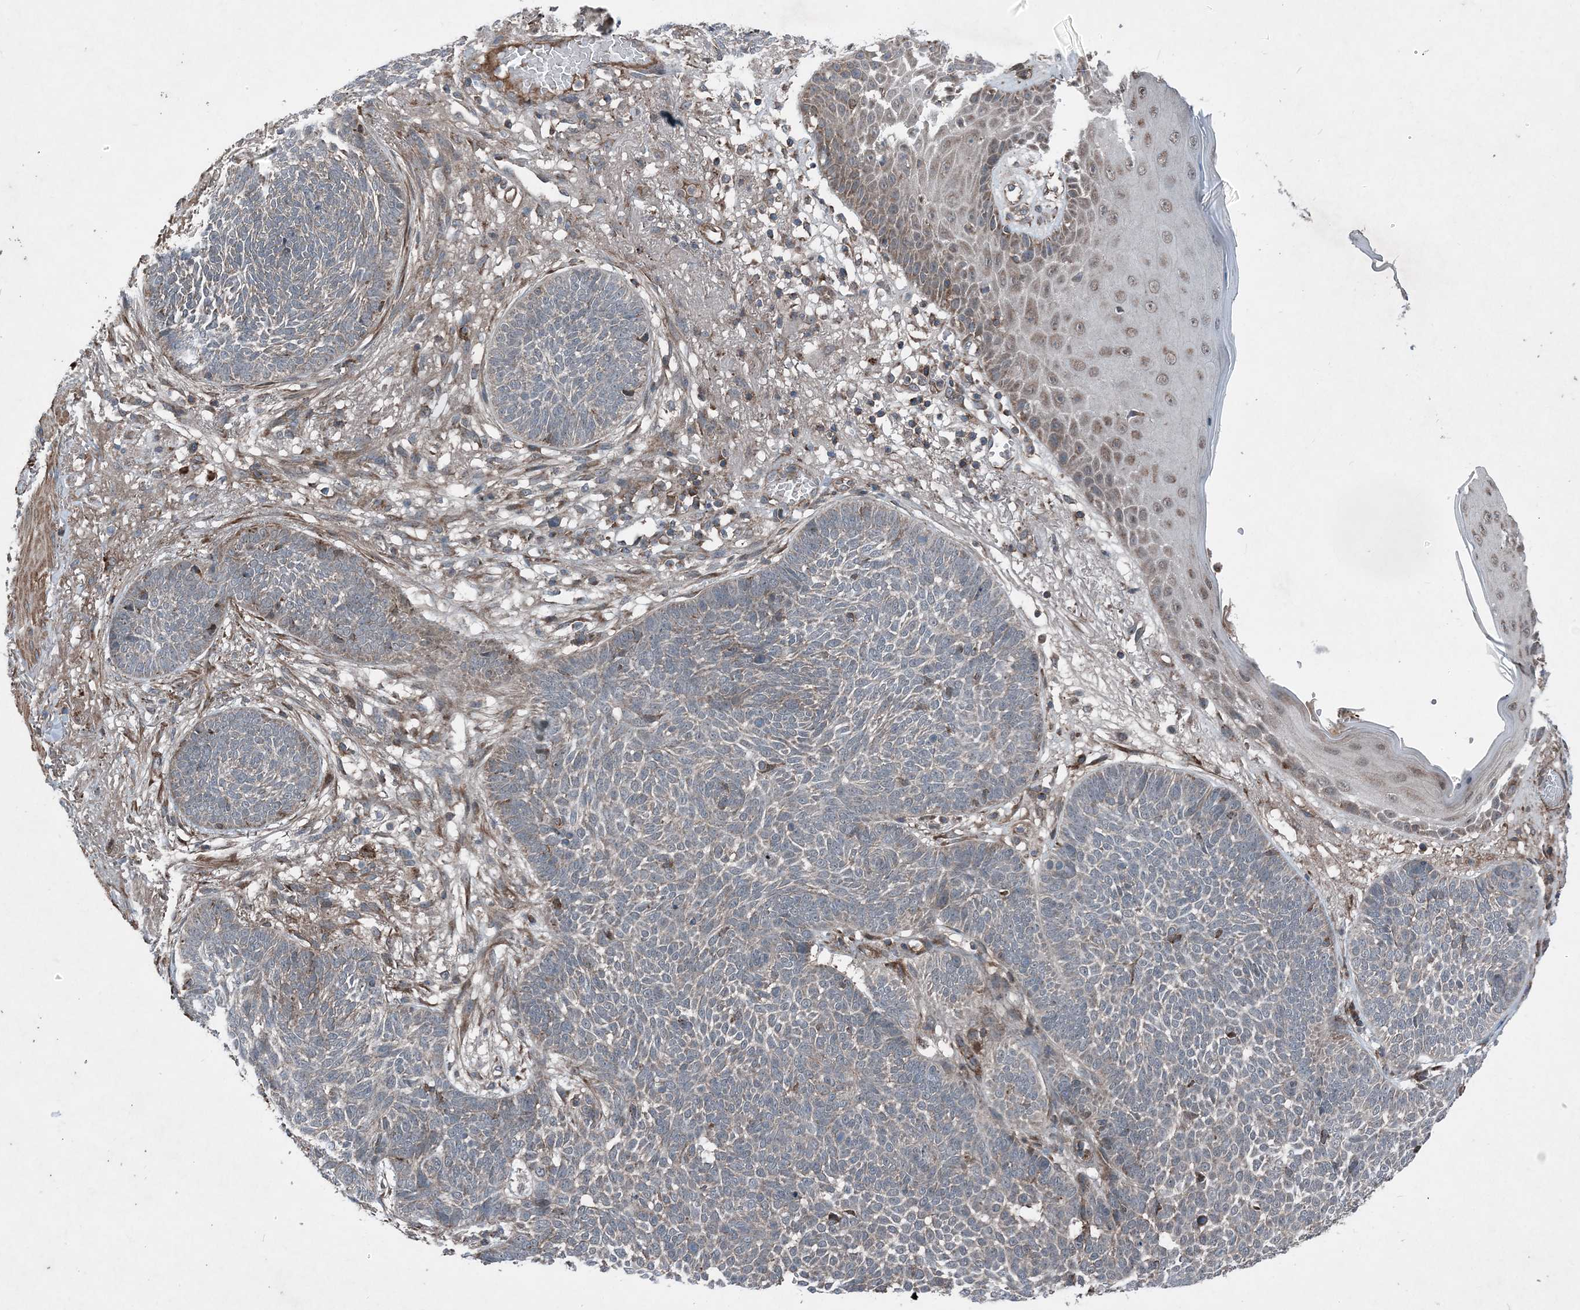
{"staining": {"intensity": "negative", "quantity": "none", "location": "none"}, "tissue": "skin cancer", "cell_type": "Tumor cells", "image_type": "cancer", "snomed": [{"axis": "morphology", "description": "Normal tissue, NOS"}, {"axis": "morphology", "description": "Basal cell carcinoma"}, {"axis": "topography", "description": "Skin"}], "caption": "Tumor cells show no significant expression in skin basal cell carcinoma.", "gene": "NDUFA2", "patient": {"sex": "male", "age": 64}}